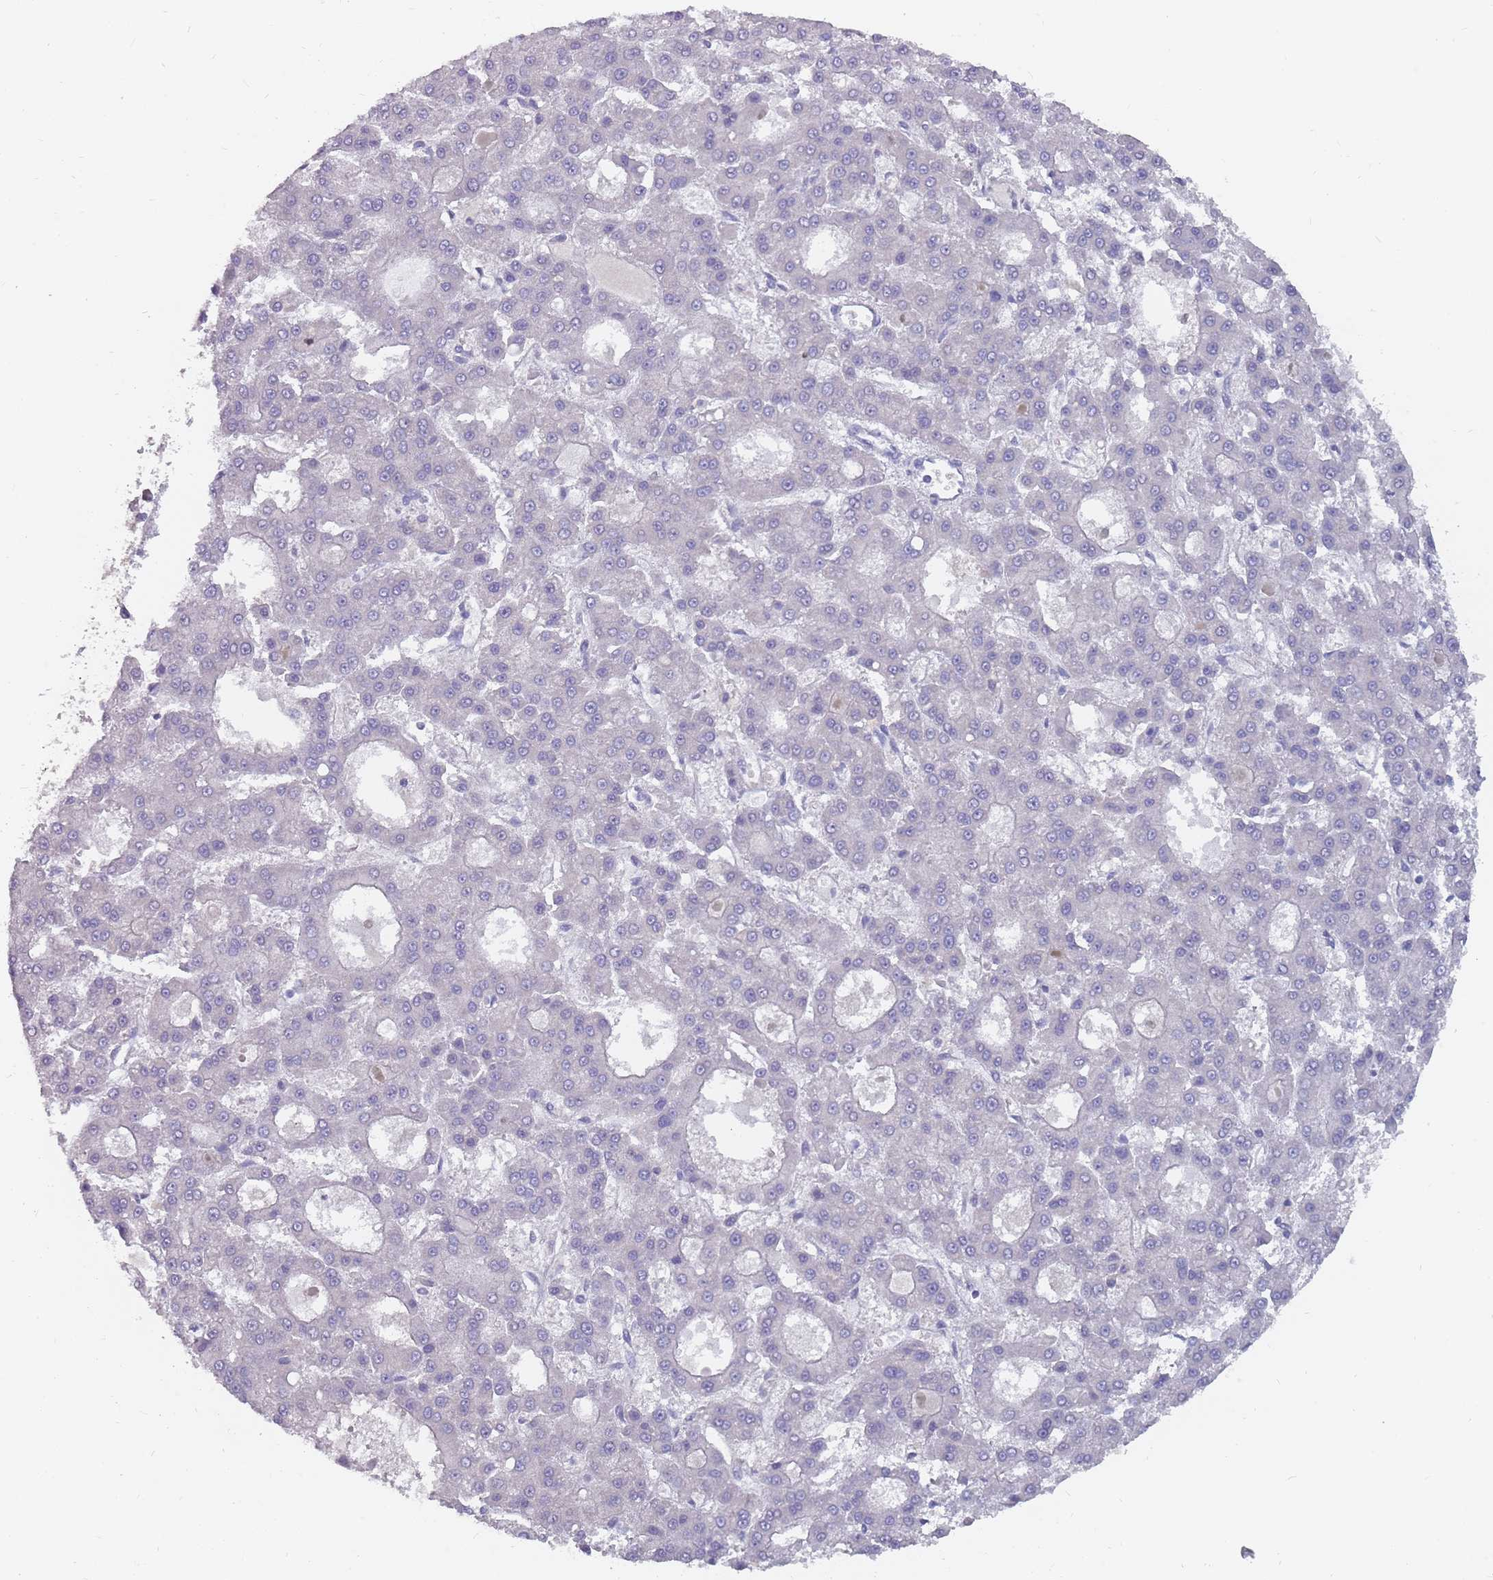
{"staining": {"intensity": "negative", "quantity": "none", "location": "none"}, "tissue": "liver cancer", "cell_type": "Tumor cells", "image_type": "cancer", "snomed": [{"axis": "morphology", "description": "Carcinoma, Hepatocellular, NOS"}, {"axis": "topography", "description": "Liver"}], "caption": "This is an IHC histopathology image of human hepatocellular carcinoma (liver). There is no expression in tumor cells.", "gene": "DDX4", "patient": {"sex": "male", "age": 70}}